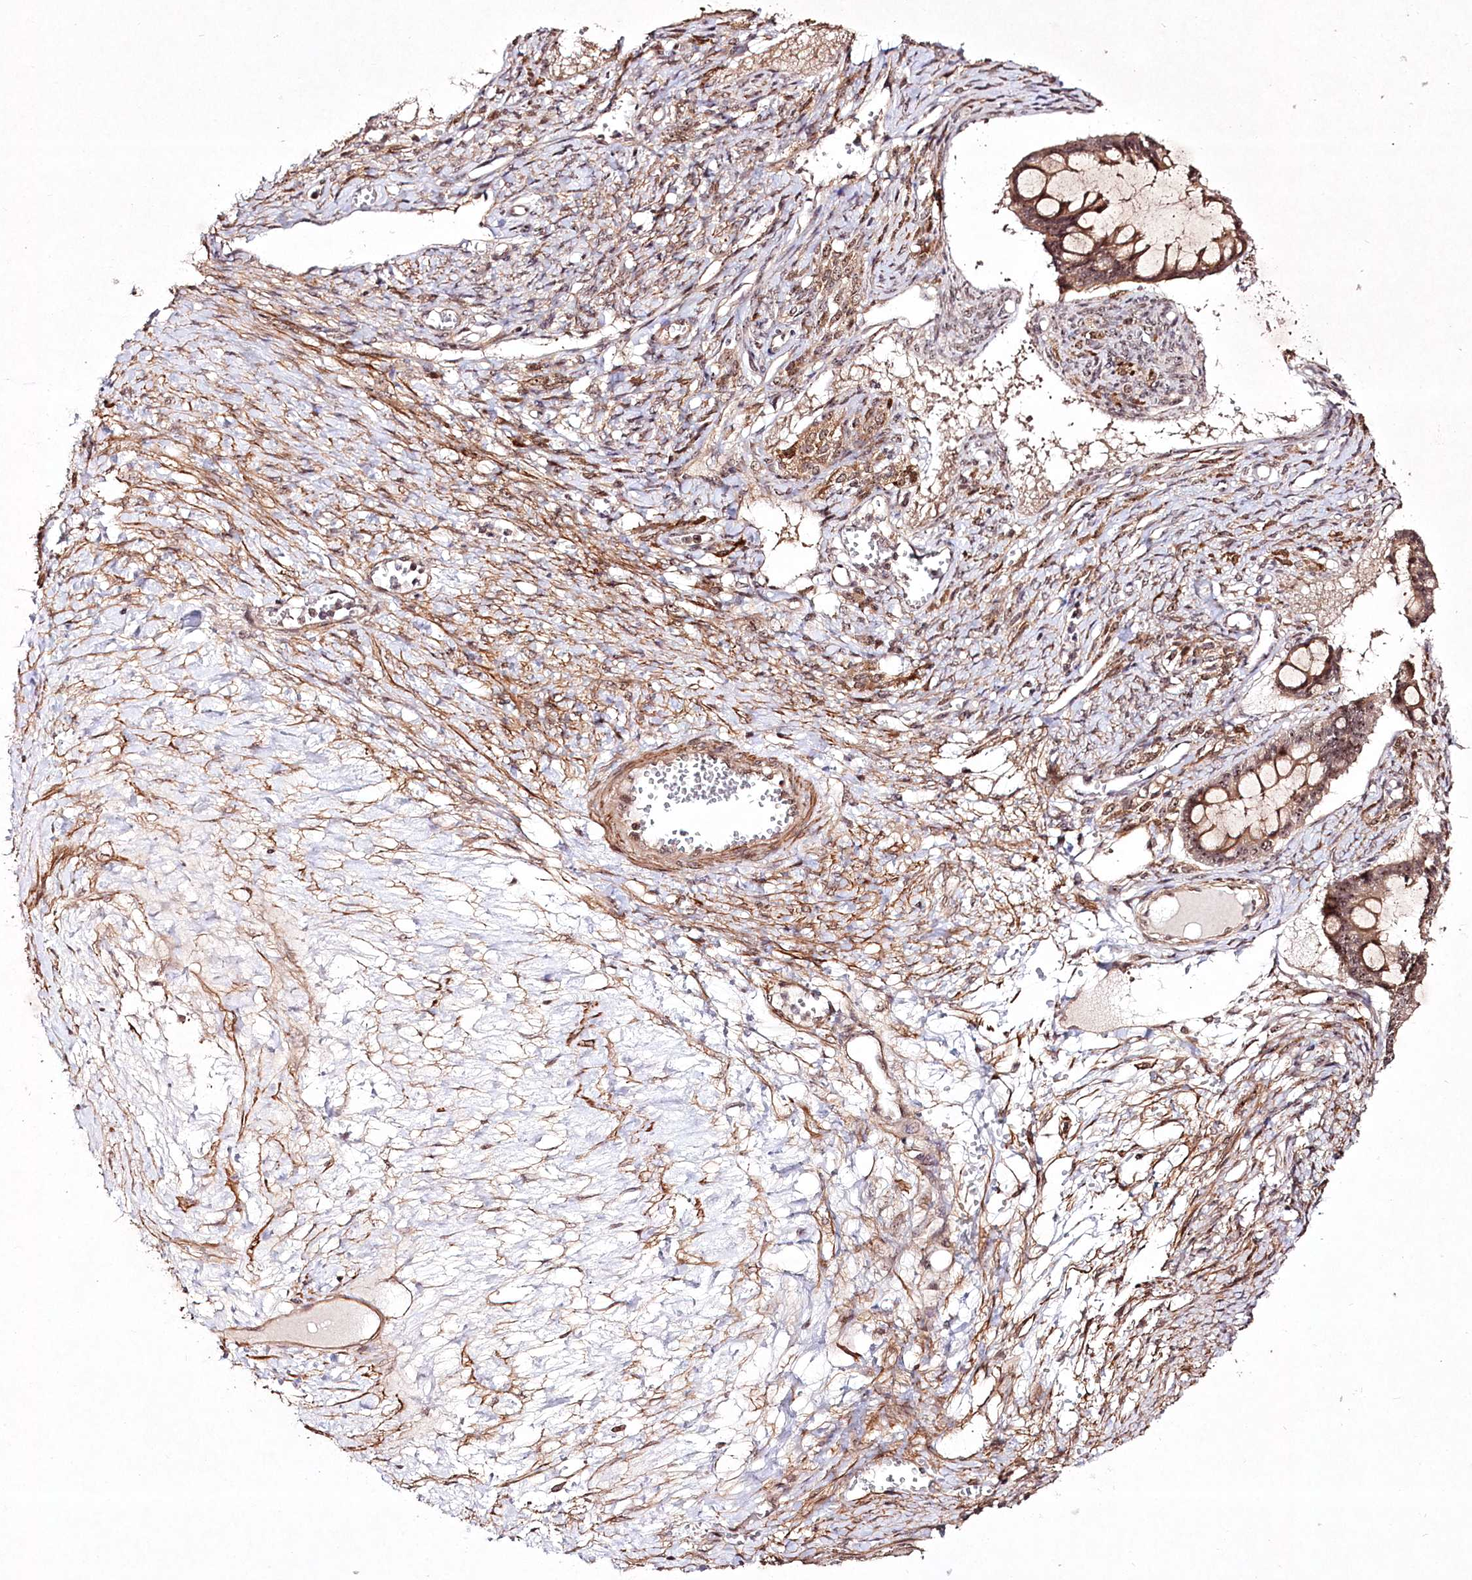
{"staining": {"intensity": "weak", "quantity": ">75%", "location": "cytoplasmic/membranous,nuclear"}, "tissue": "ovarian cancer", "cell_type": "Tumor cells", "image_type": "cancer", "snomed": [{"axis": "morphology", "description": "Cystadenocarcinoma, mucinous, NOS"}, {"axis": "topography", "description": "Ovary"}], "caption": "A micrograph of ovarian cancer (mucinous cystadenocarcinoma) stained for a protein exhibits weak cytoplasmic/membranous and nuclear brown staining in tumor cells.", "gene": "CCDC59", "patient": {"sex": "female", "age": 73}}